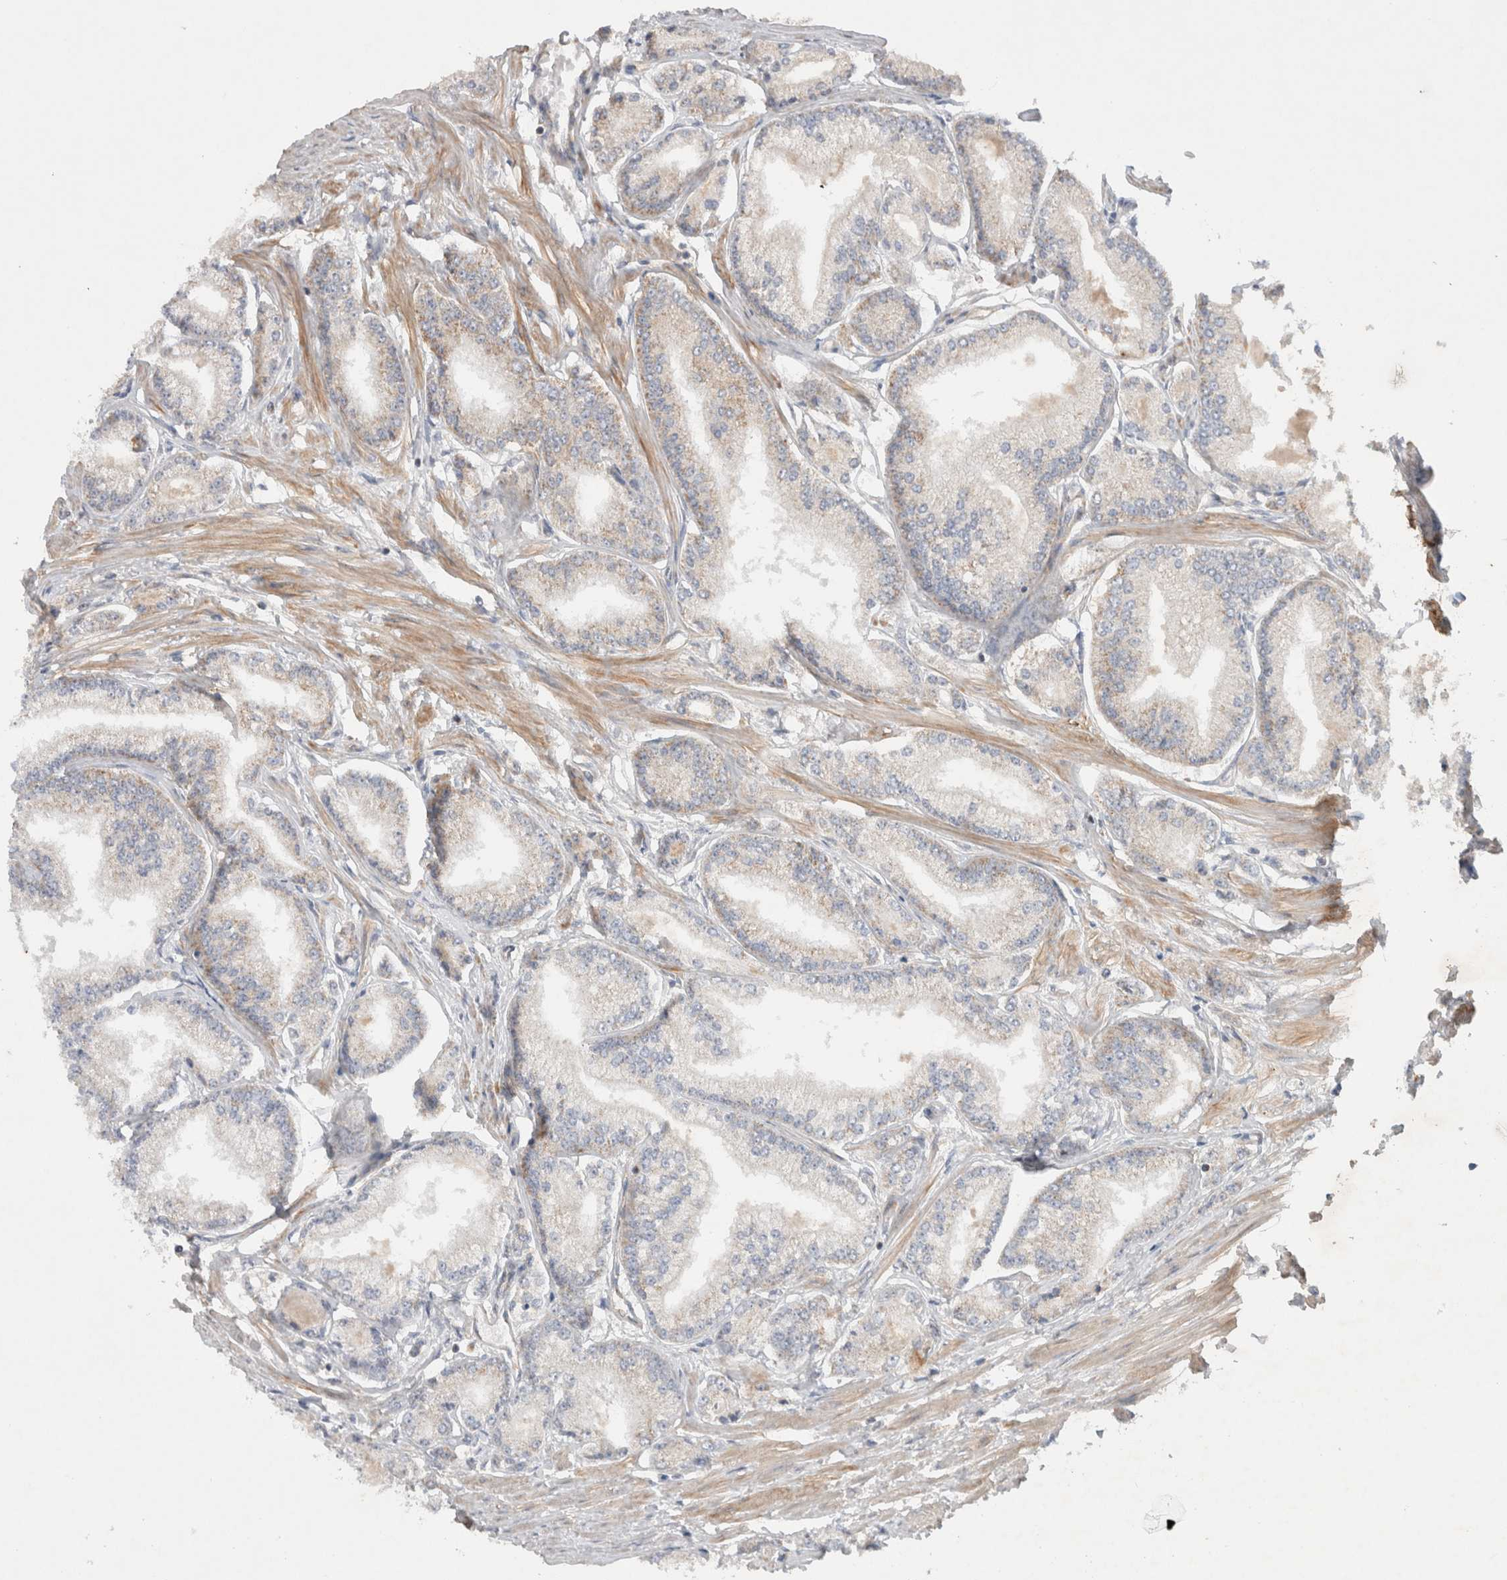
{"staining": {"intensity": "weak", "quantity": "<25%", "location": "cytoplasmic/membranous"}, "tissue": "prostate cancer", "cell_type": "Tumor cells", "image_type": "cancer", "snomed": [{"axis": "morphology", "description": "Adenocarcinoma, Low grade"}, {"axis": "topography", "description": "Prostate"}], "caption": "The micrograph exhibits no staining of tumor cells in low-grade adenocarcinoma (prostate).", "gene": "MRPS28", "patient": {"sex": "male", "age": 52}}